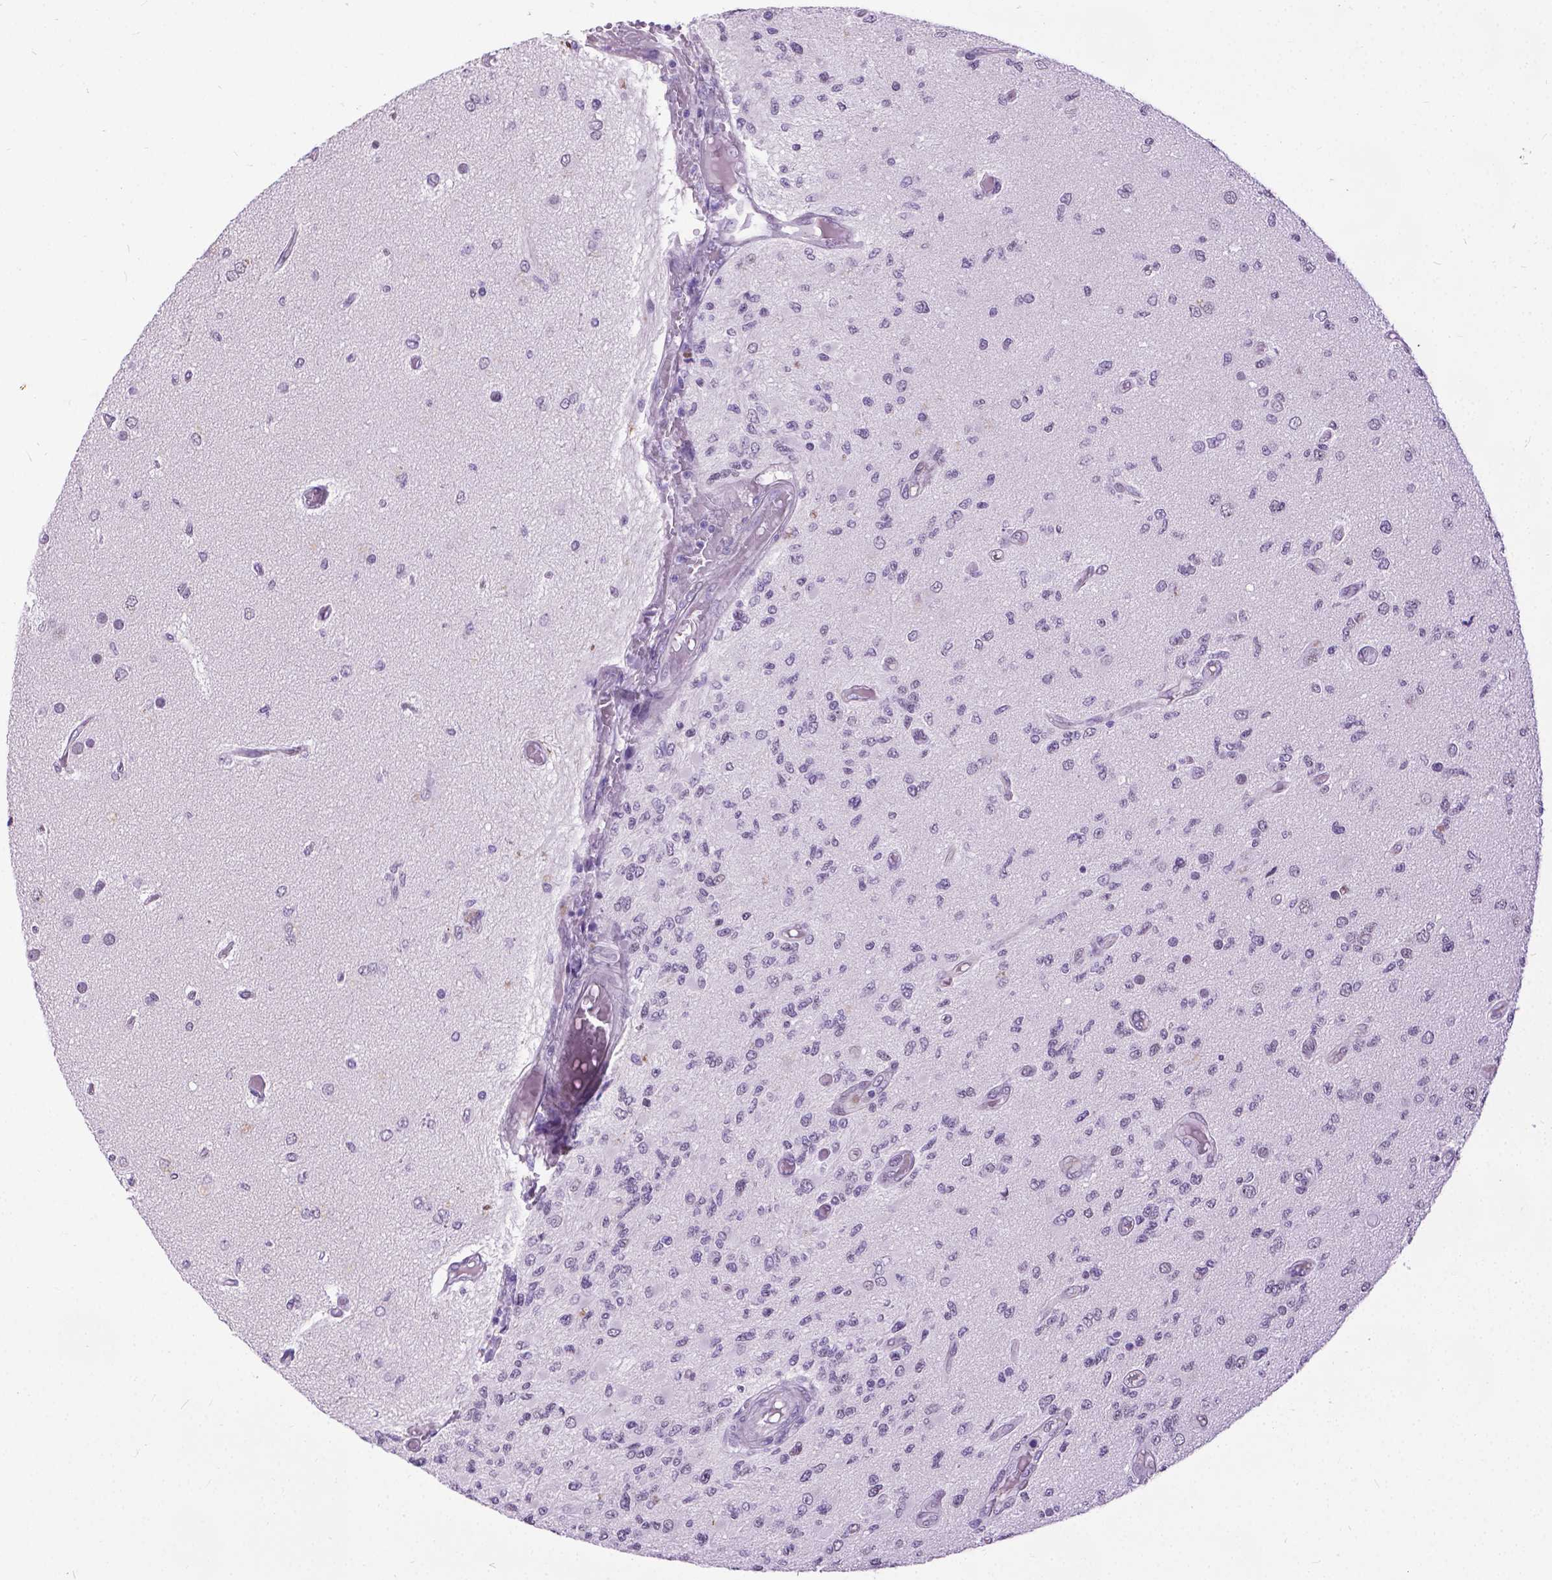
{"staining": {"intensity": "negative", "quantity": "none", "location": "none"}, "tissue": "glioma", "cell_type": "Tumor cells", "image_type": "cancer", "snomed": [{"axis": "morphology", "description": "Glioma, malignant, High grade"}, {"axis": "topography", "description": "Brain"}], "caption": "An image of human glioma is negative for staining in tumor cells.", "gene": "PROB1", "patient": {"sex": "female", "age": 63}}